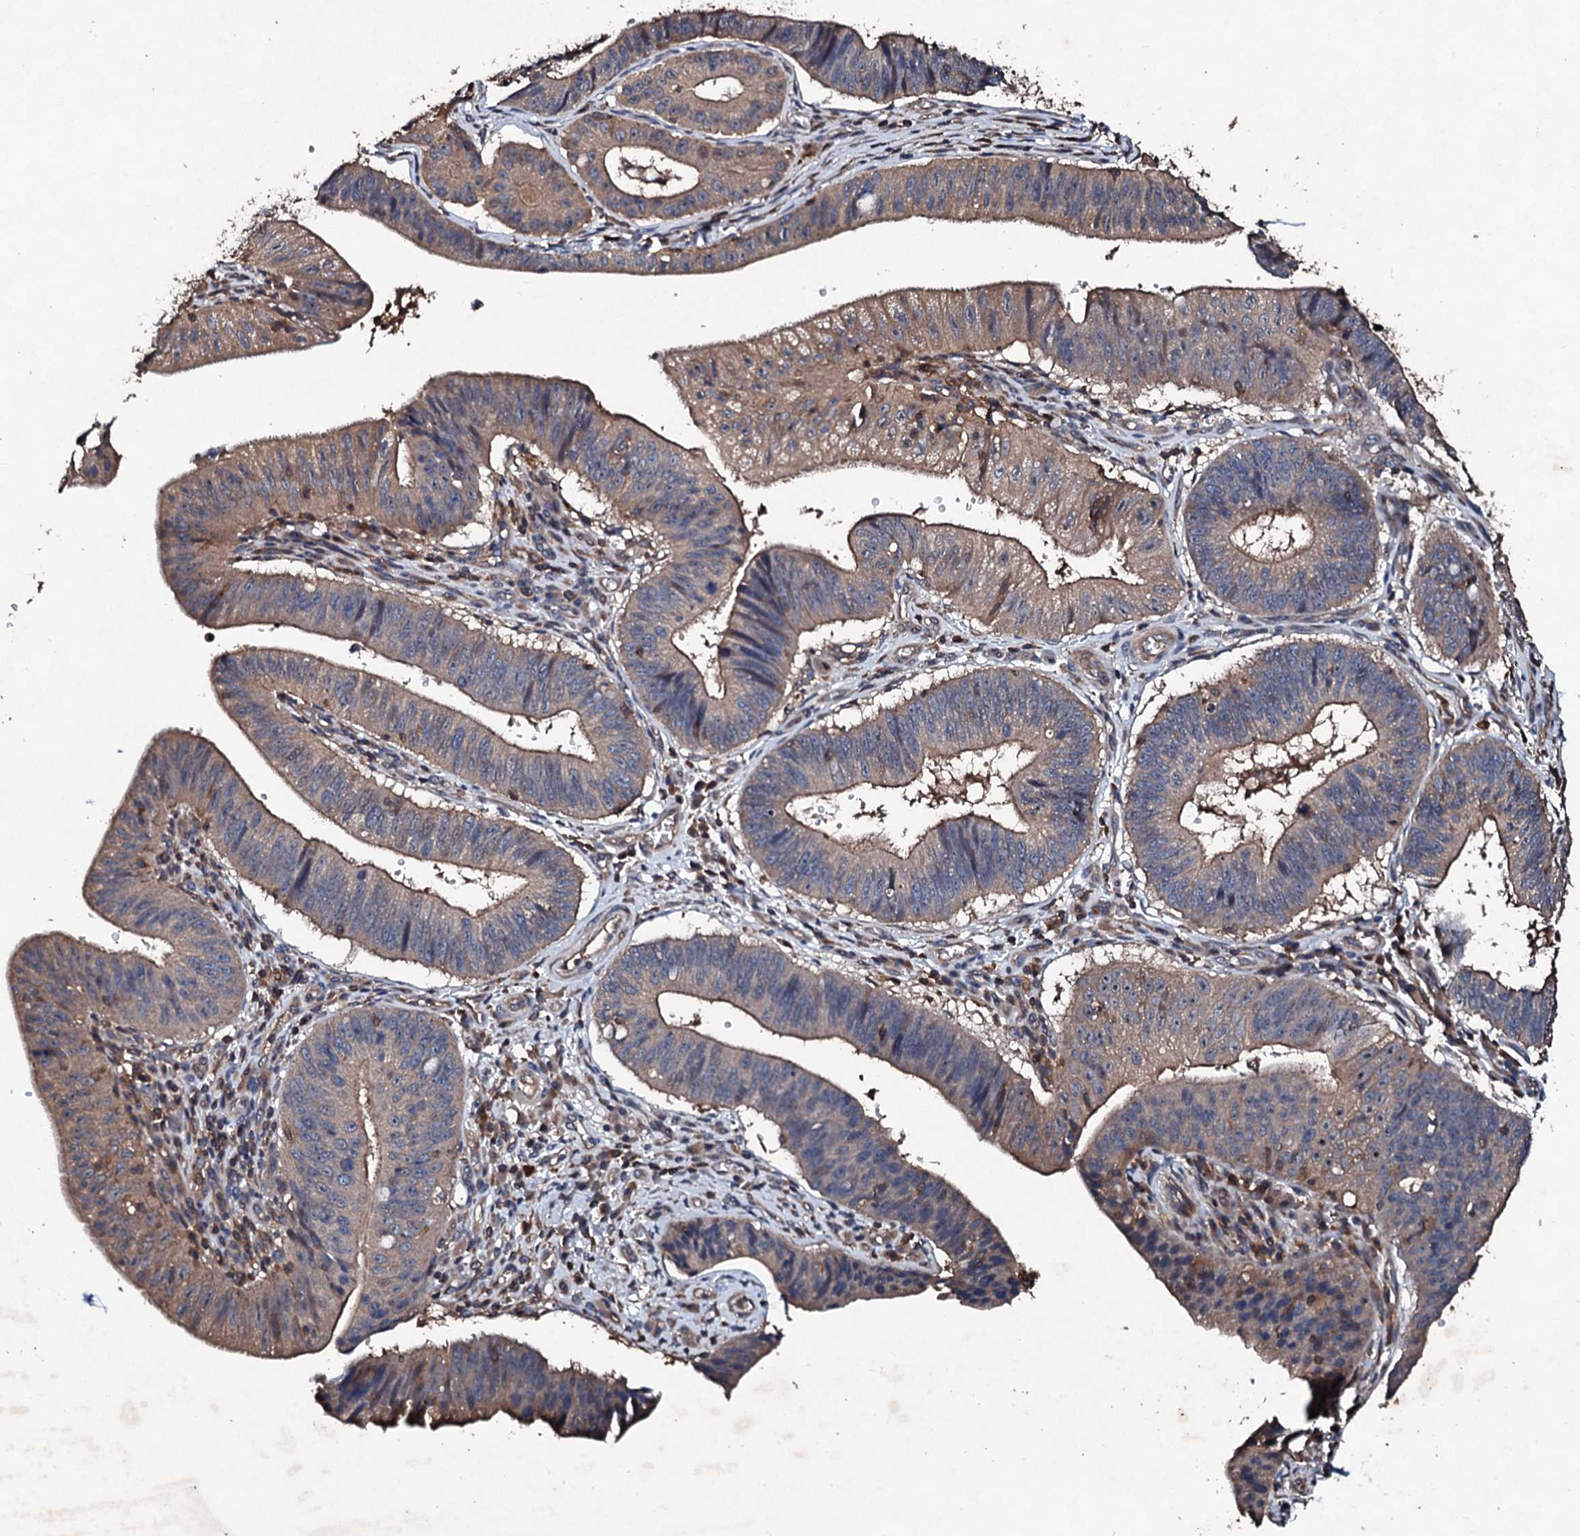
{"staining": {"intensity": "weak", "quantity": ">75%", "location": "cytoplasmic/membranous"}, "tissue": "stomach cancer", "cell_type": "Tumor cells", "image_type": "cancer", "snomed": [{"axis": "morphology", "description": "Adenocarcinoma, NOS"}, {"axis": "topography", "description": "Stomach"}], "caption": "High-magnification brightfield microscopy of stomach cancer (adenocarcinoma) stained with DAB (brown) and counterstained with hematoxylin (blue). tumor cells exhibit weak cytoplasmic/membranous staining is seen in about>75% of cells.", "gene": "KERA", "patient": {"sex": "male", "age": 59}}